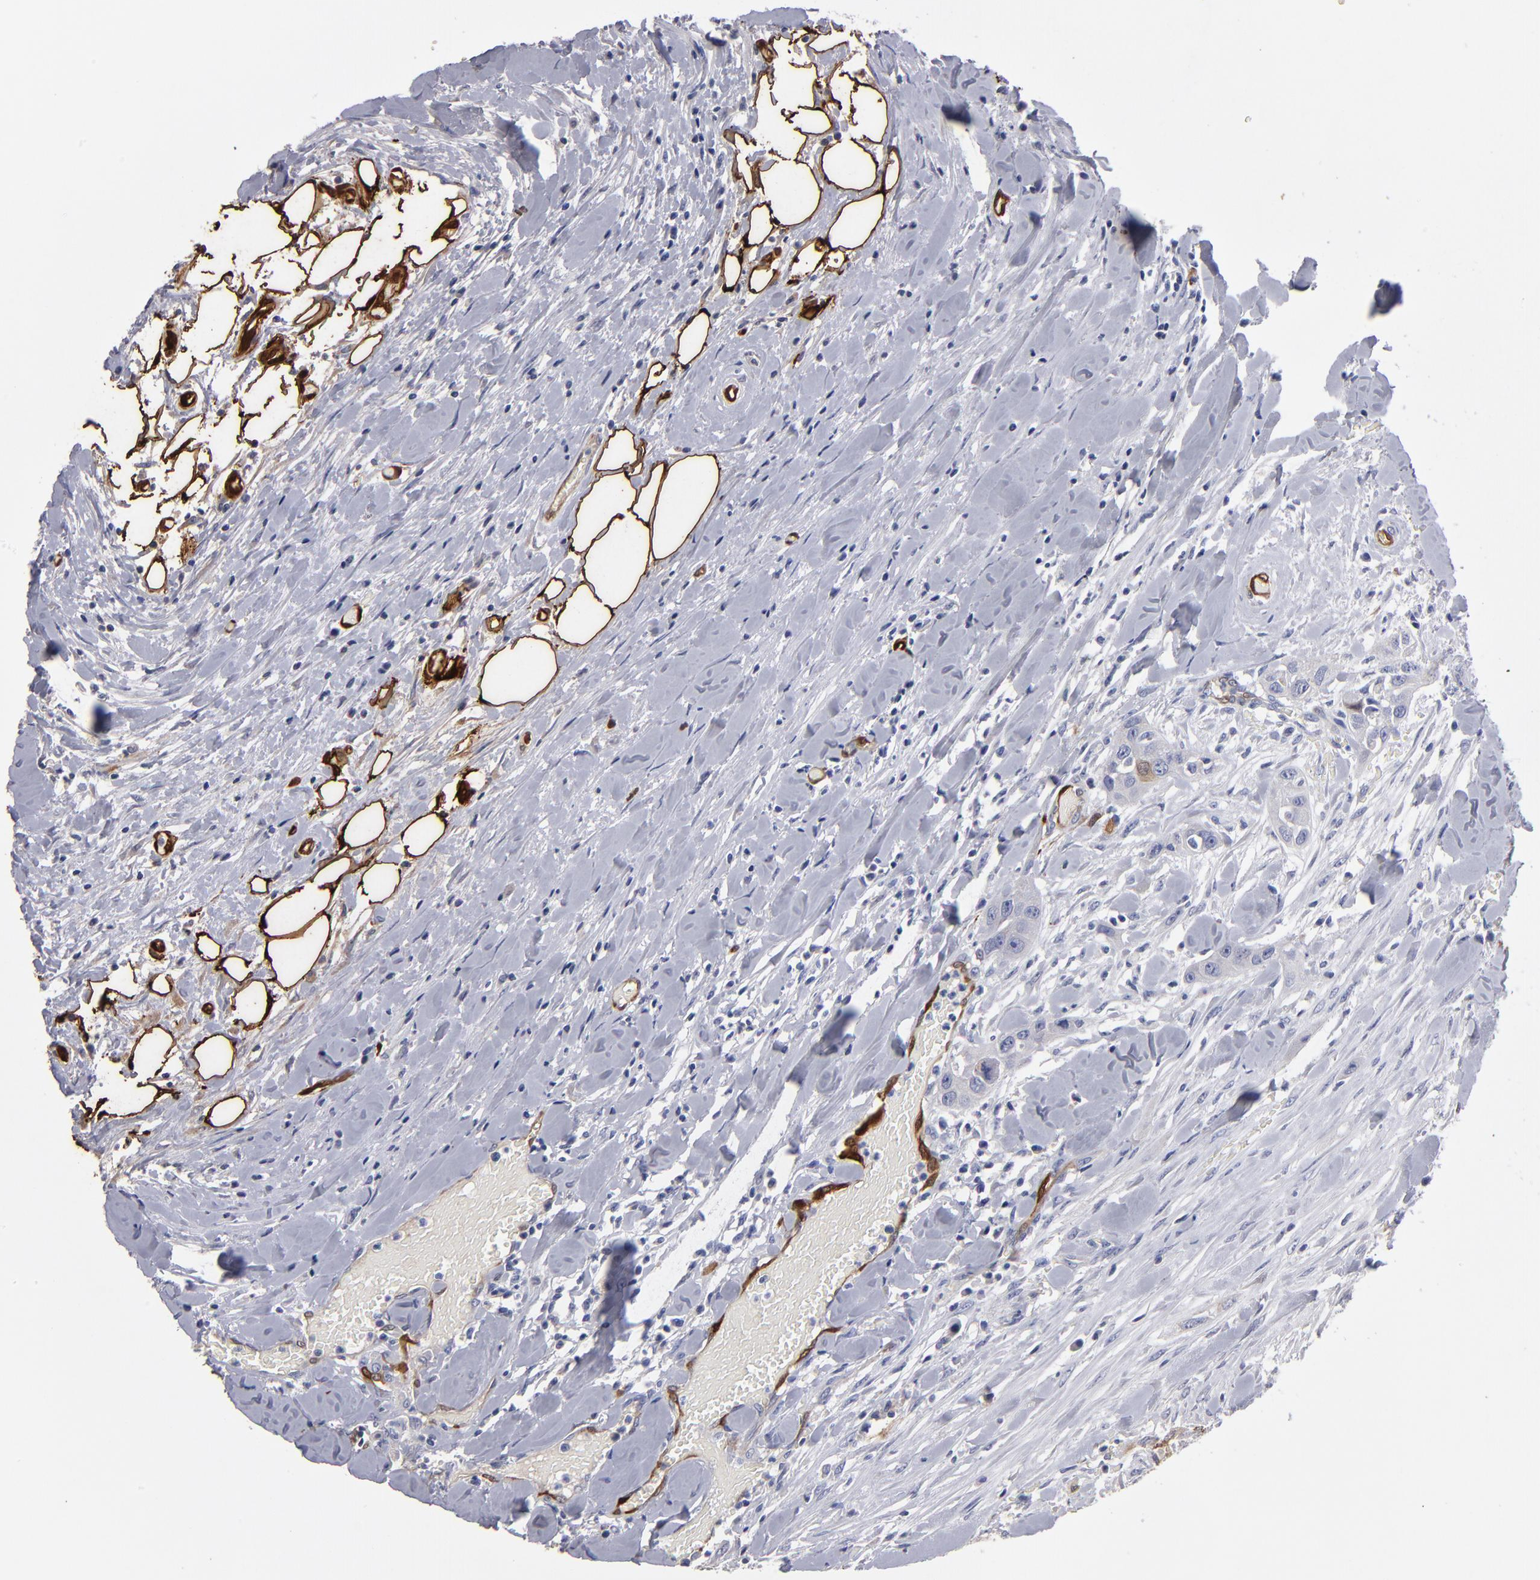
{"staining": {"intensity": "weak", "quantity": "<25%", "location": "cytoplasmic/membranous,nuclear"}, "tissue": "head and neck cancer", "cell_type": "Tumor cells", "image_type": "cancer", "snomed": [{"axis": "morphology", "description": "Neoplasm, malignant, NOS"}, {"axis": "topography", "description": "Salivary gland"}, {"axis": "topography", "description": "Head-Neck"}], "caption": "High power microscopy micrograph of an immunohistochemistry image of malignant neoplasm (head and neck), revealing no significant expression in tumor cells.", "gene": "FABP4", "patient": {"sex": "male", "age": 43}}